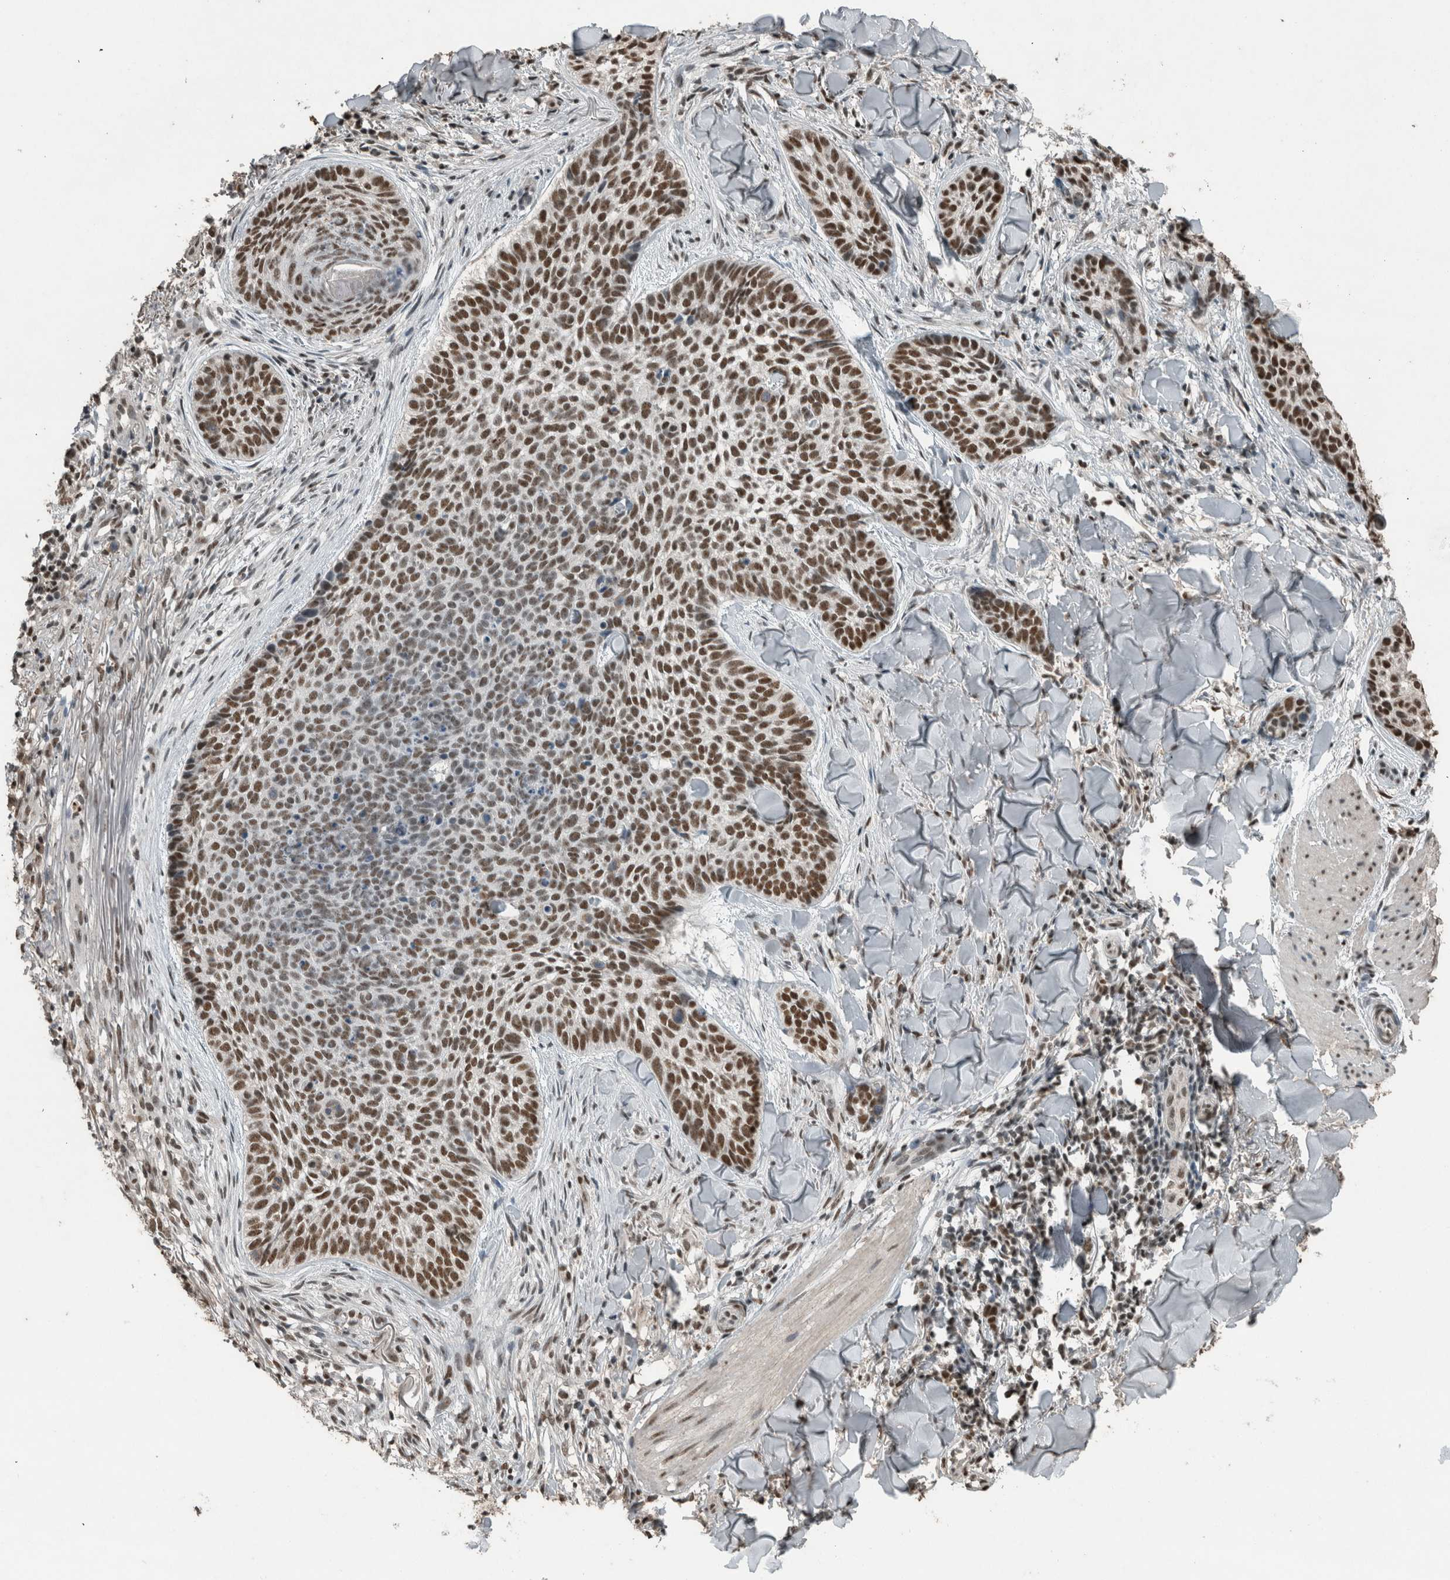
{"staining": {"intensity": "strong", "quantity": ">75%", "location": "nuclear"}, "tissue": "skin cancer", "cell_type": "Tumor cells", "image_type": "cancer", "snomed": [{"axis": "morphology", "description": "Normal tissue, NOS"}, {"axis": "morphology", "description": "Basal cell carcinoma"}, {"axis": "topography", "description": "Skin"}], "caption": "IHC (DAB (3,3'-diaminobenzidine)) staining of skin cancer exhibits strong nuclear protein expression in about >75% of tumor cells.", "gene": "ZNF24", "patient": {"sex": "male", "age": 67}}